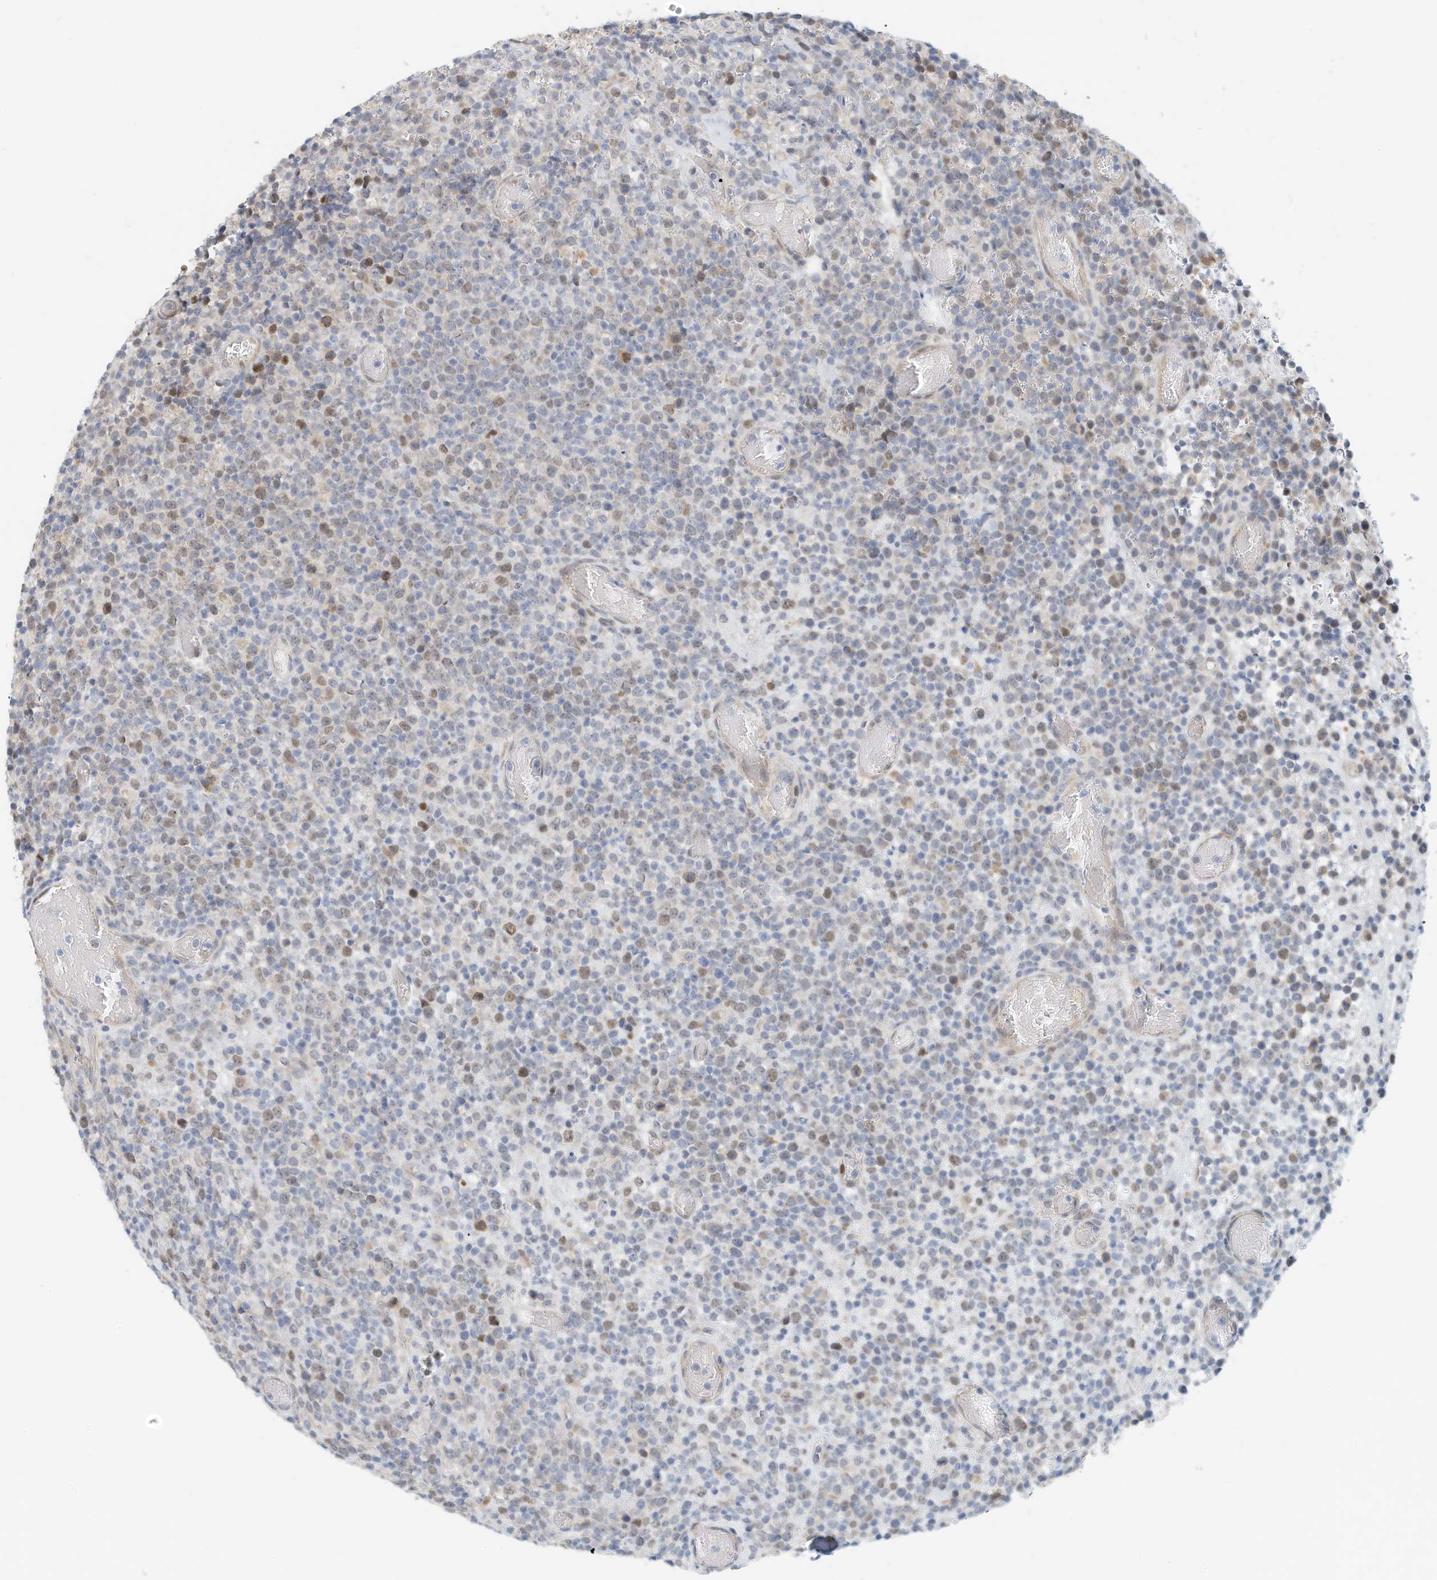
{"staining": {"intensity": "moderate", "quantity": "<25%", "location": "cytoplasmic/membranous,nuclear"}, "tissue": "lymphoma", "cell_type": "Tumor cells", "image_type": "cancer", "snomed": [{"axis": "morphology", "description": "Malignant lymphoma, non-Hodgkin's type, High grade"}, {"axis": "topography", "description": "Colon"}], "caption": "Lymphoma tissue displays moderate cytoplasmic/membranous and nuclear positivity in approximately <25% of tumor cells", "gene": "ARHGAP28", "patient": {"sex": "female", "age": 53}}